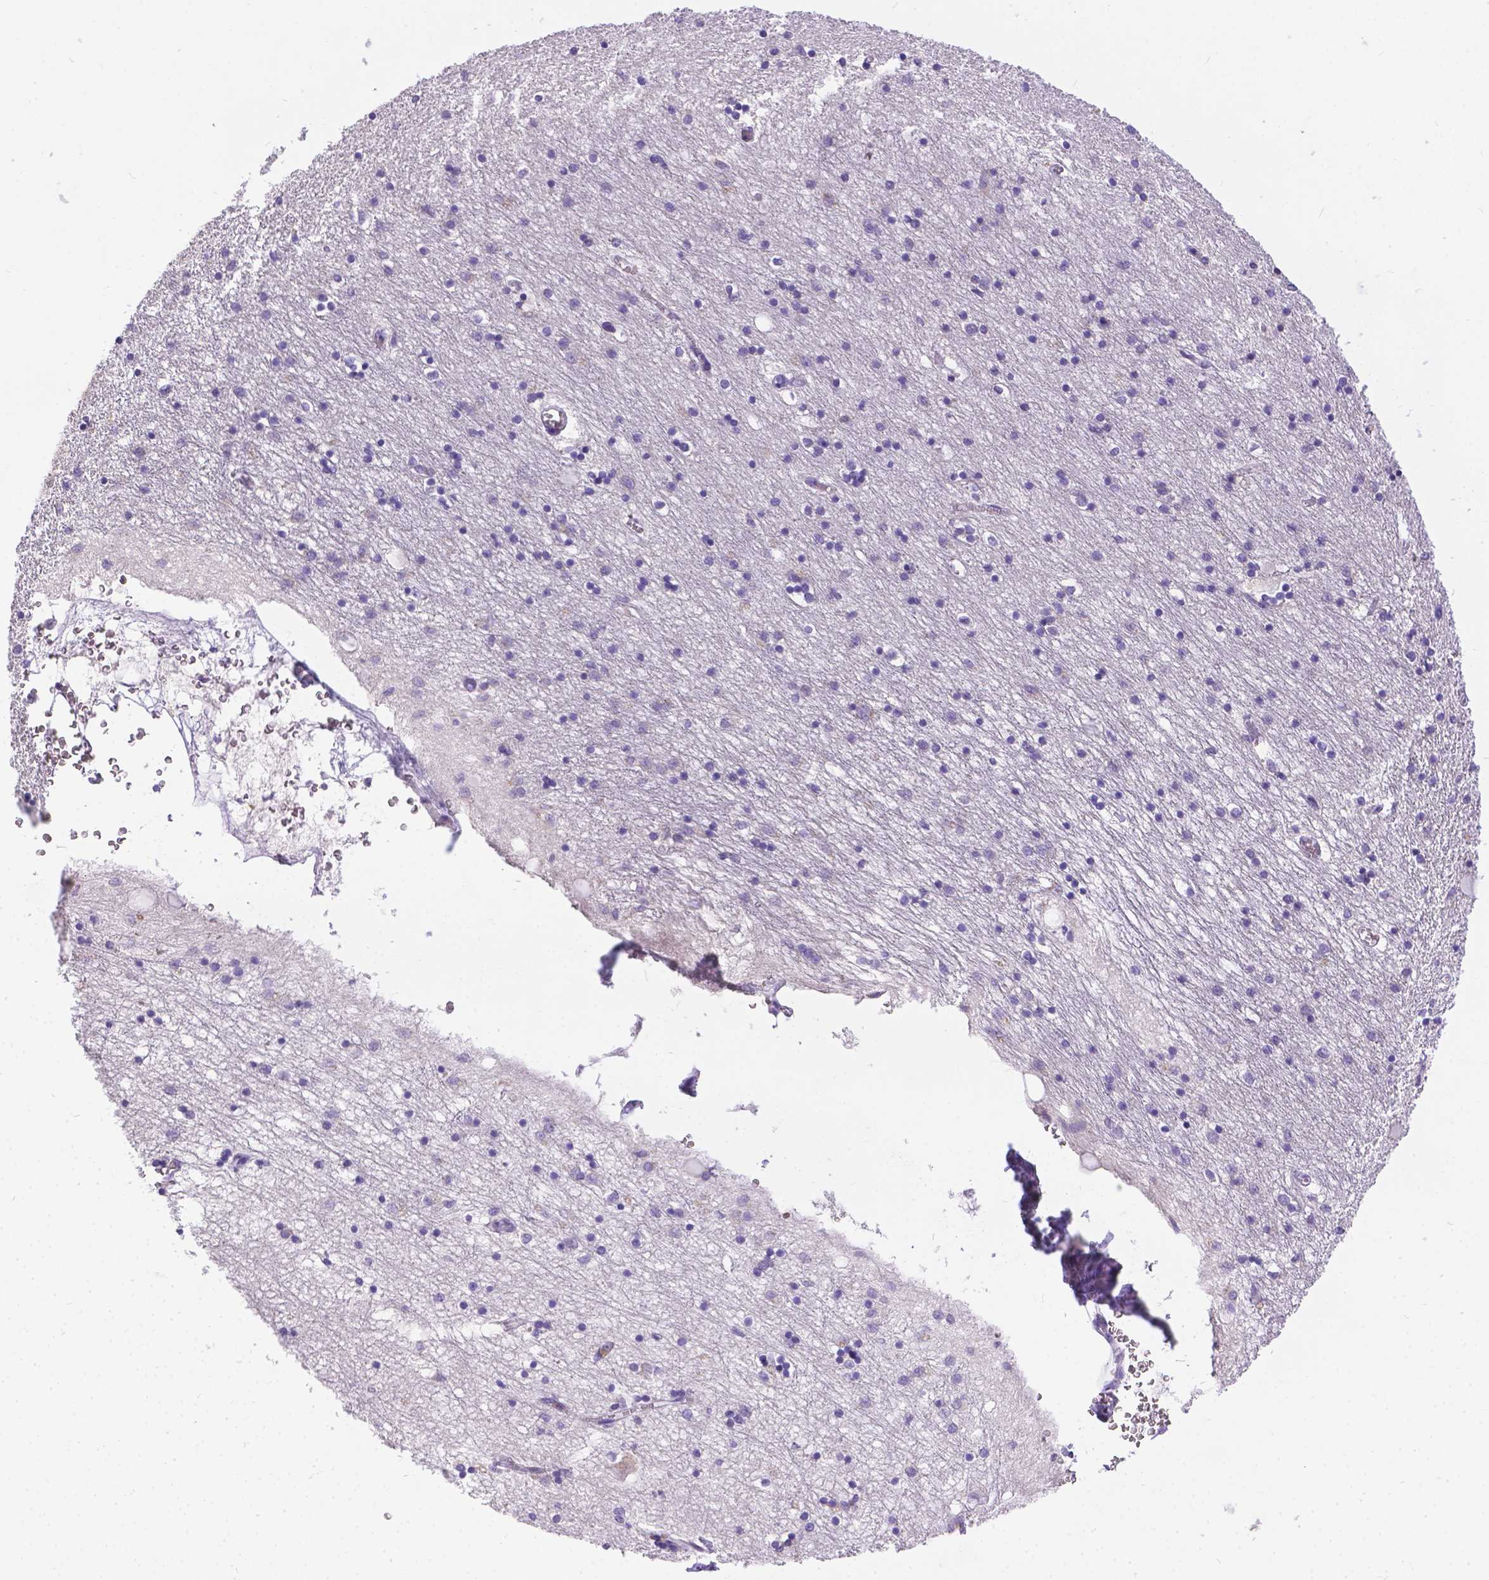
{"staining": {"intensity": "negative", "quantity": "none", "location": "none"}, "tissue": "hippocampus", "cell_type": "Glial cells", "image_type": "normal", "snomed": [{"axis": "morphology", "description": "Normal tissue, NOS"}, {"axis": "topography", "description": "Lateral ventricle wall"}, {"axis": "topography", "description": "Hippocampus"}], "caption": "The immunohistochemistry micrograph has no significant expression in glial cells of hippocampus. The staining is performed using DAB brown chromogen with nuclei counter-stained in using hematoxylin.", "gene": "TM4SF18", "patient": {"sex": "female", "age": 63}}